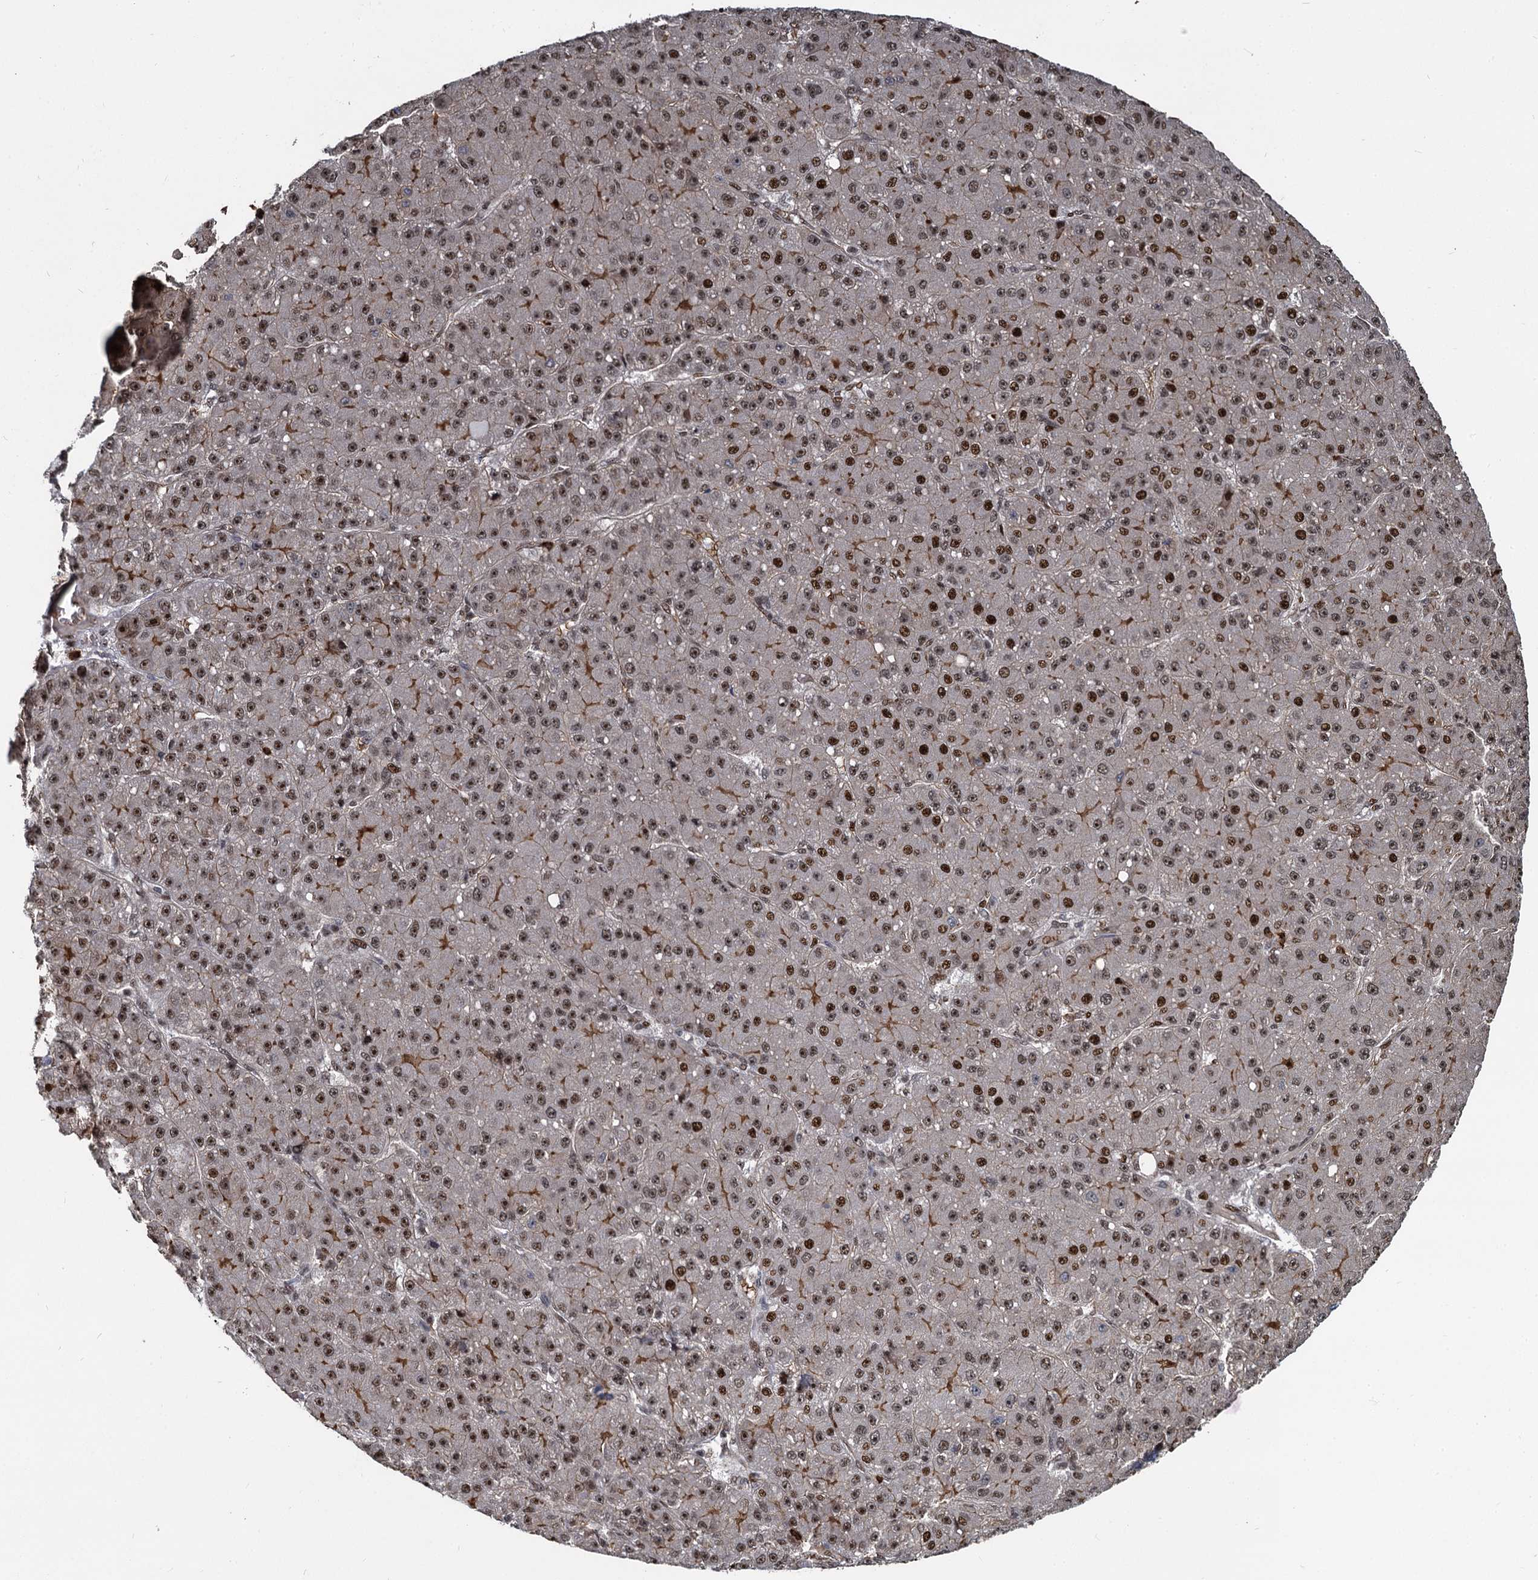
{"staining": {"intensity": "moderate", "quantity": ">75%", "location": "nuclear"}, "tissue": "liver cancer", "cell_type": "Tumor cells", "image_type": "cancer", "snomed": [{"axis": "morphology", "description": "Carcinoma, Hepatocellular, NOS"}, {"axis": "topography", "description": "Liver"}], "caption": "Moderate nuclear expression is identified in about >75% of tumor cells in liver cancer (hepatocellular carcinoma).", "gene": "ANKRD49", "patient": {"sex": "male", "age": 67}}